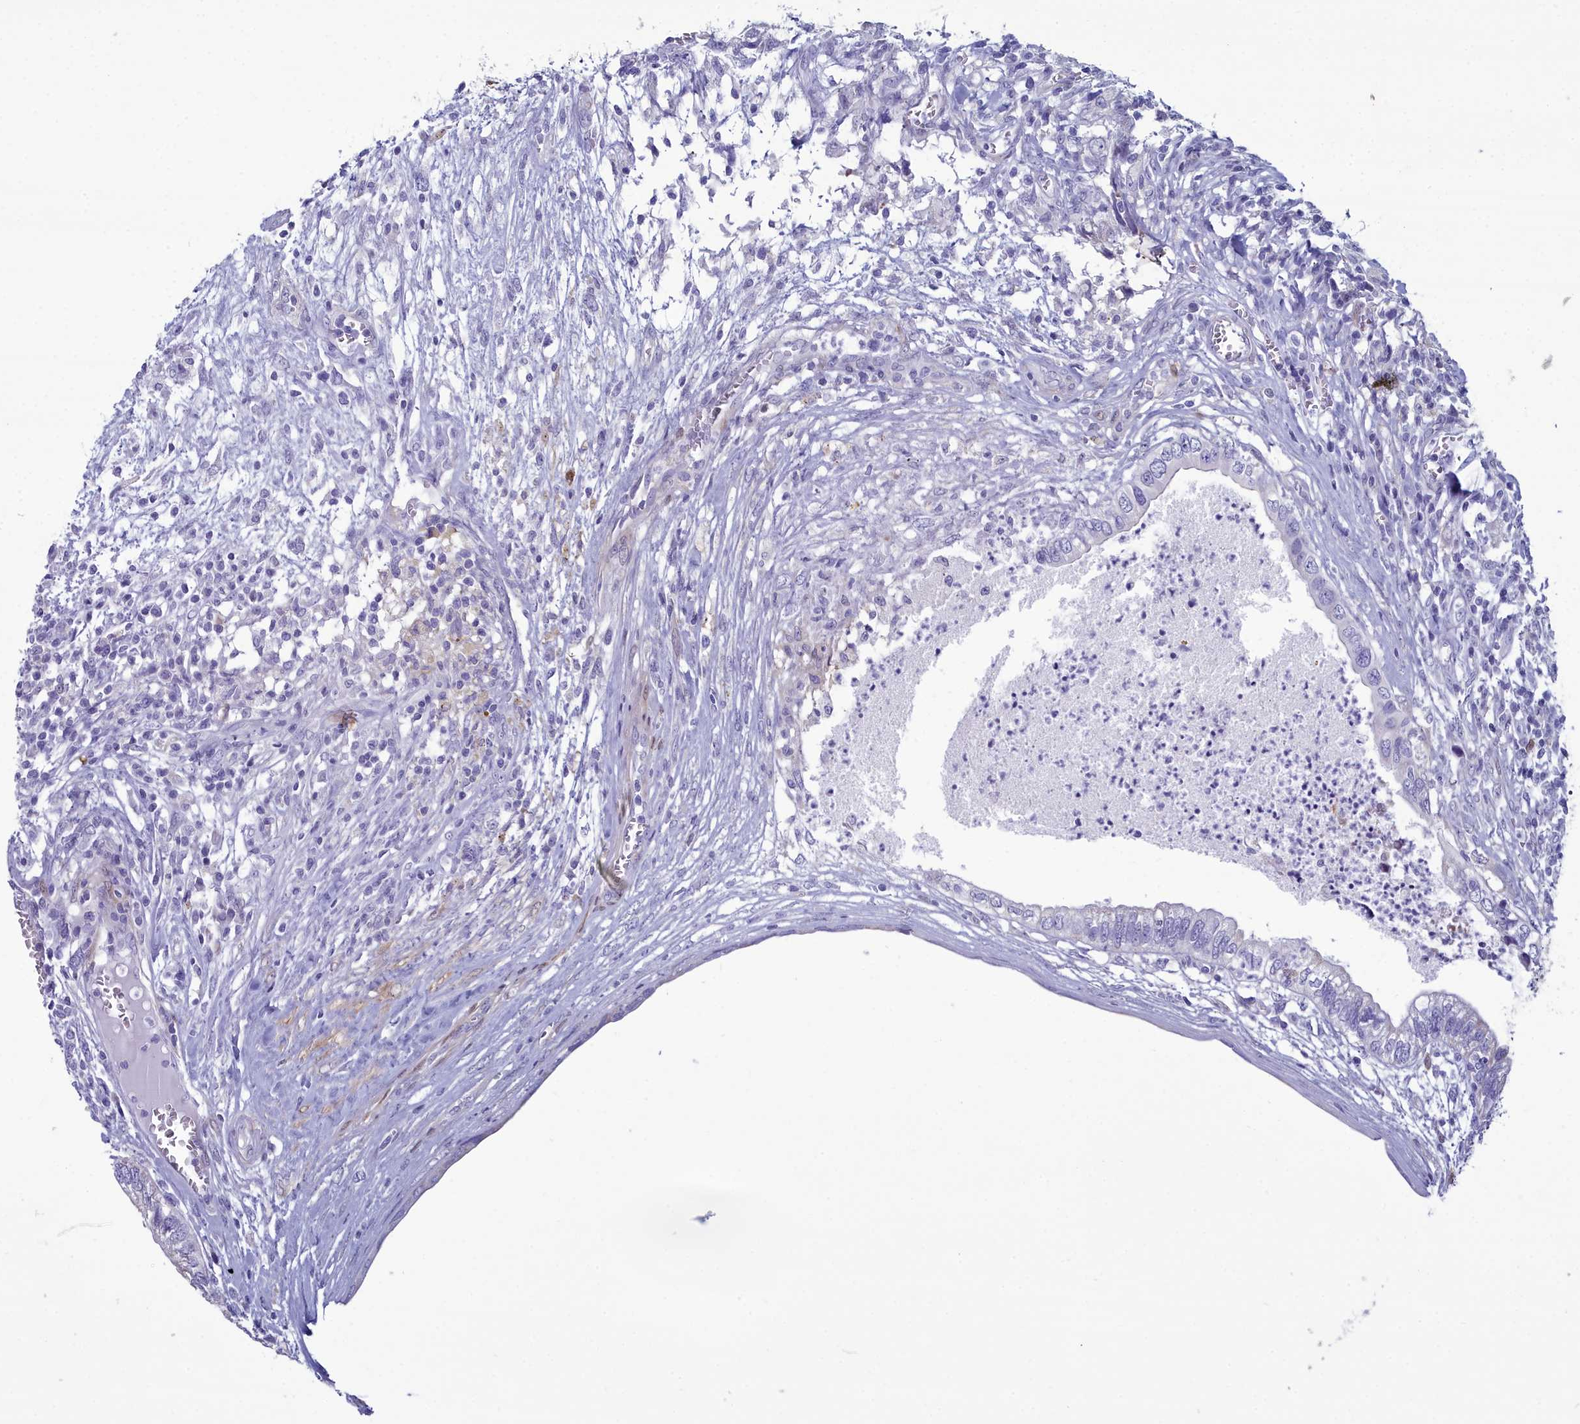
{"staining": {"intensity": "negative", "quantity": "none", "location": "none"}, "tissue": "testis cancer", "cell_type": "Tumor cells", "image_type": "cancer", "snomed": [{"axis": "morphology", "description": "Seminoma, NOS"}, {"axis": "morphology", "description": "Carcinoma, Embryonal, NOS"}, {"axis": "topography", "description": "Testis"}], "caption": "Human testis seminoma stained for a protein using immunohistochemistry displays no positivity in tumor cells.", "gene": "PPP1R14A", "patient": {"sex": "male", "age": 29}}